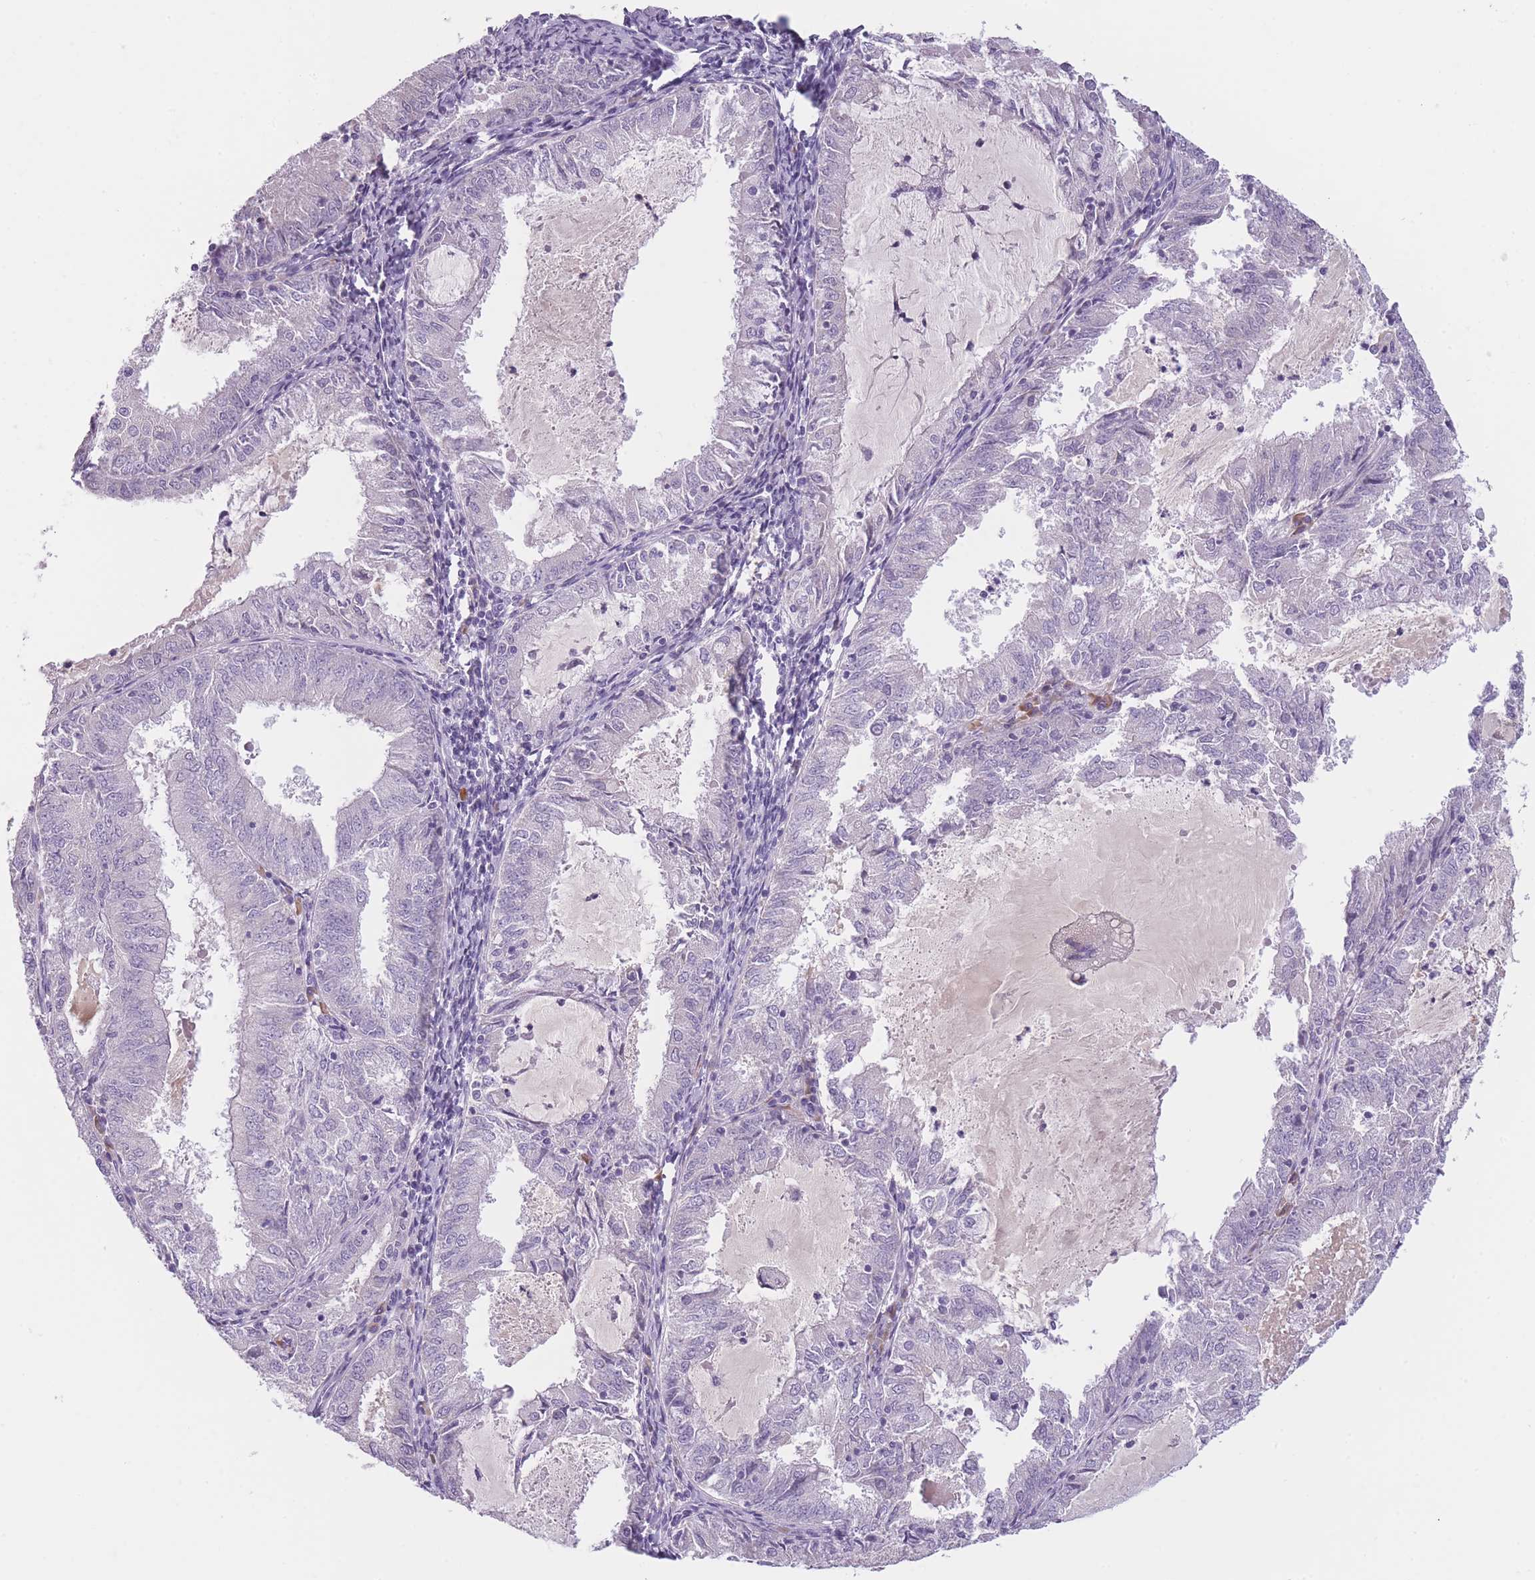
{"staining": {"intensity": "negative", "quantity": "none", "location": "none"}, "tissue": "endometrial cancer", "cell_type": "Tumor cells", "image_type": "cancer", "snomed": [{"axis": "morphology", "description": "Adenocarcinoma, NOS"}, {"axis": "topography", "description": "Endometrium"}], "caption": "Human endometrial cancer stained for a protein using IHC shows no positivity in tumor cells.", "gene": "TMEM236", "patient": {"sex": "female", "age": 57}}